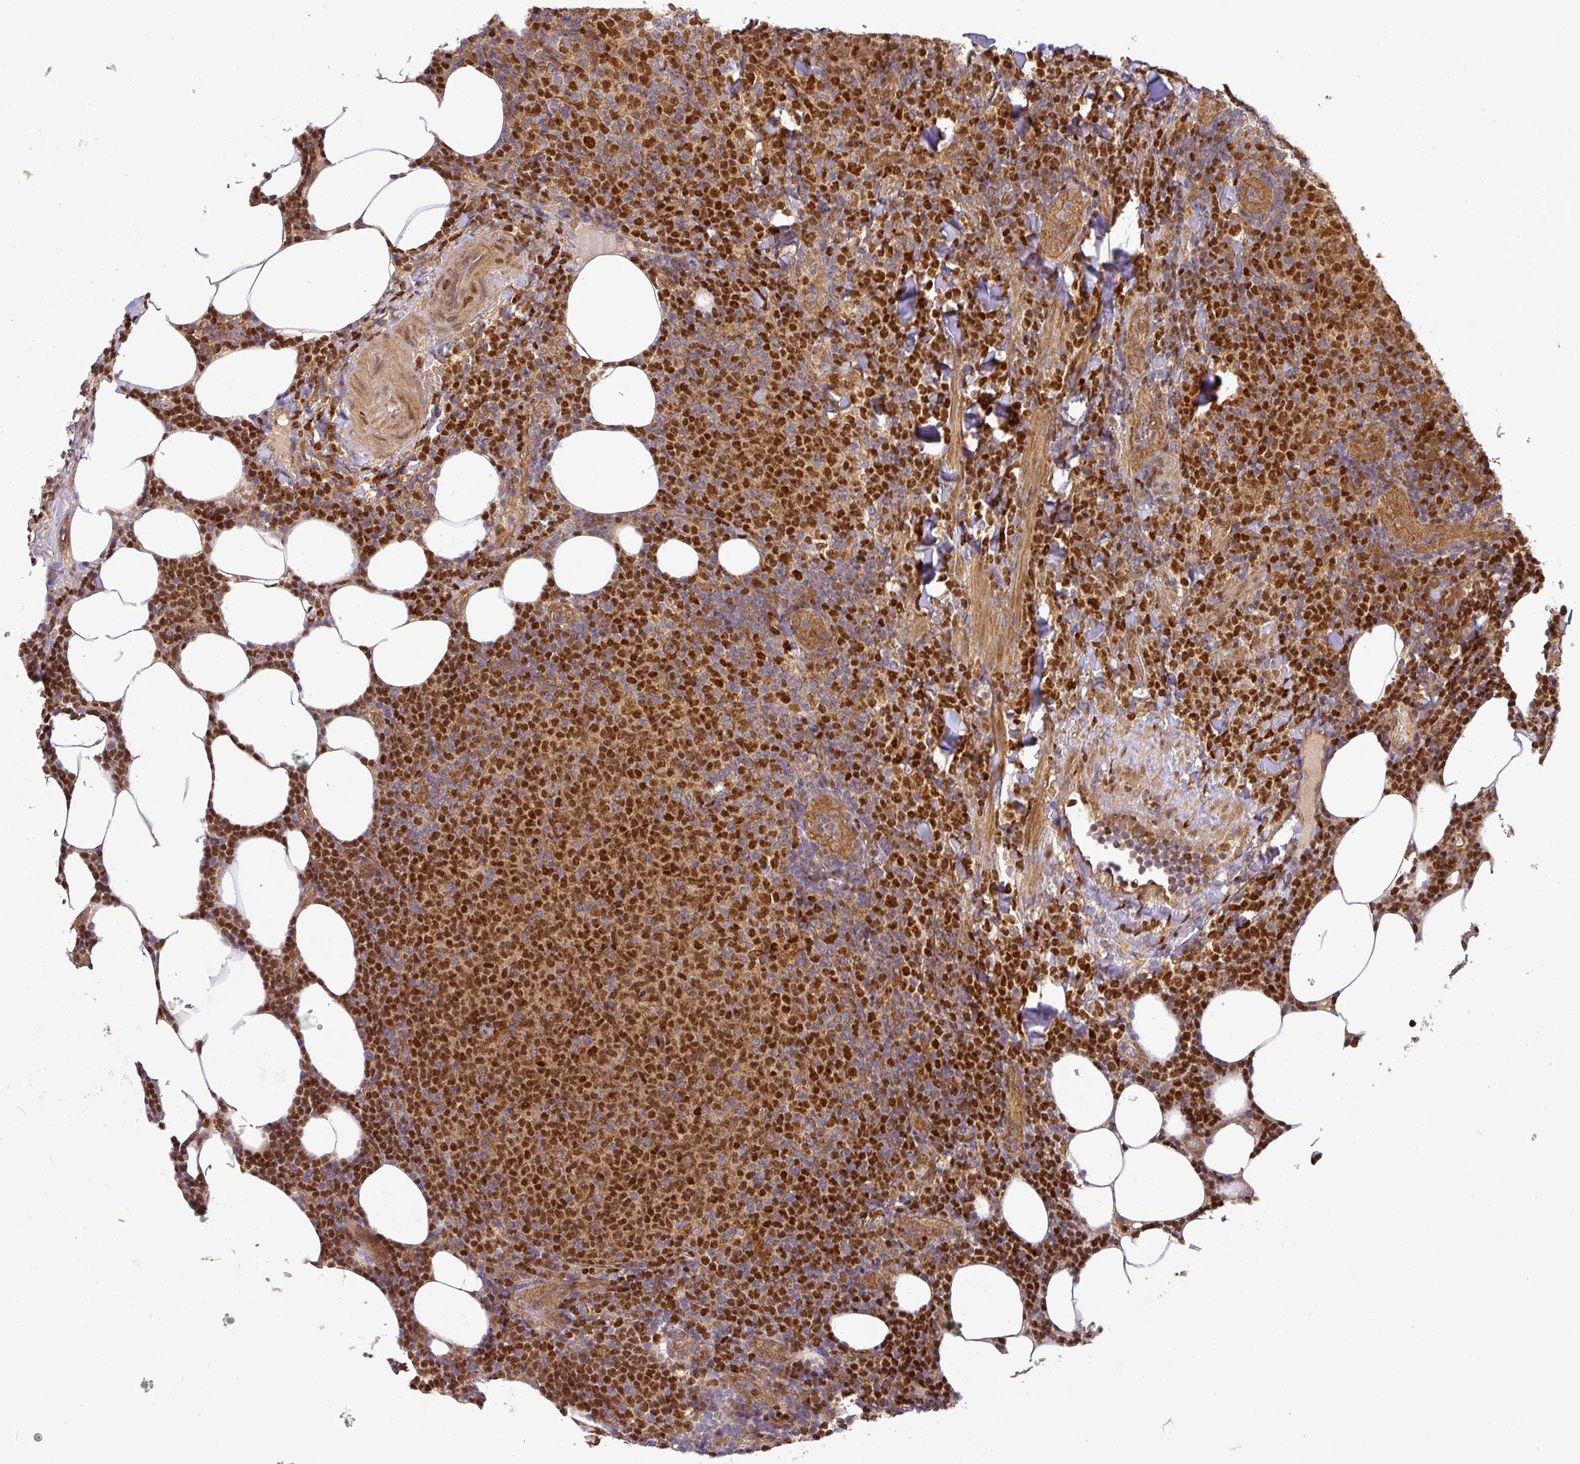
{"staining": {"intensity": "strong", "quantity": ">75%", "location": "cytoplasmic/membranous,nuclear"}, "tissue": "lymphoma", "cell_type": "Tumor cells", "image_type": "cancer", "snomed": [{"axis": "morphology", "description": "Malignant lymphoma, non-Hodgkin's type, Low grade"}, {"axis": "topography", "description": "Lymph node"}], "caption": "Strong cytoplasmic/membranous and nuclear positivity for a protein is appreciated in approximately >75% of tumor cells of lymphoma using IHC.", "gene": "MALSU1", "patient": {"sex": "male", "age": 66}}